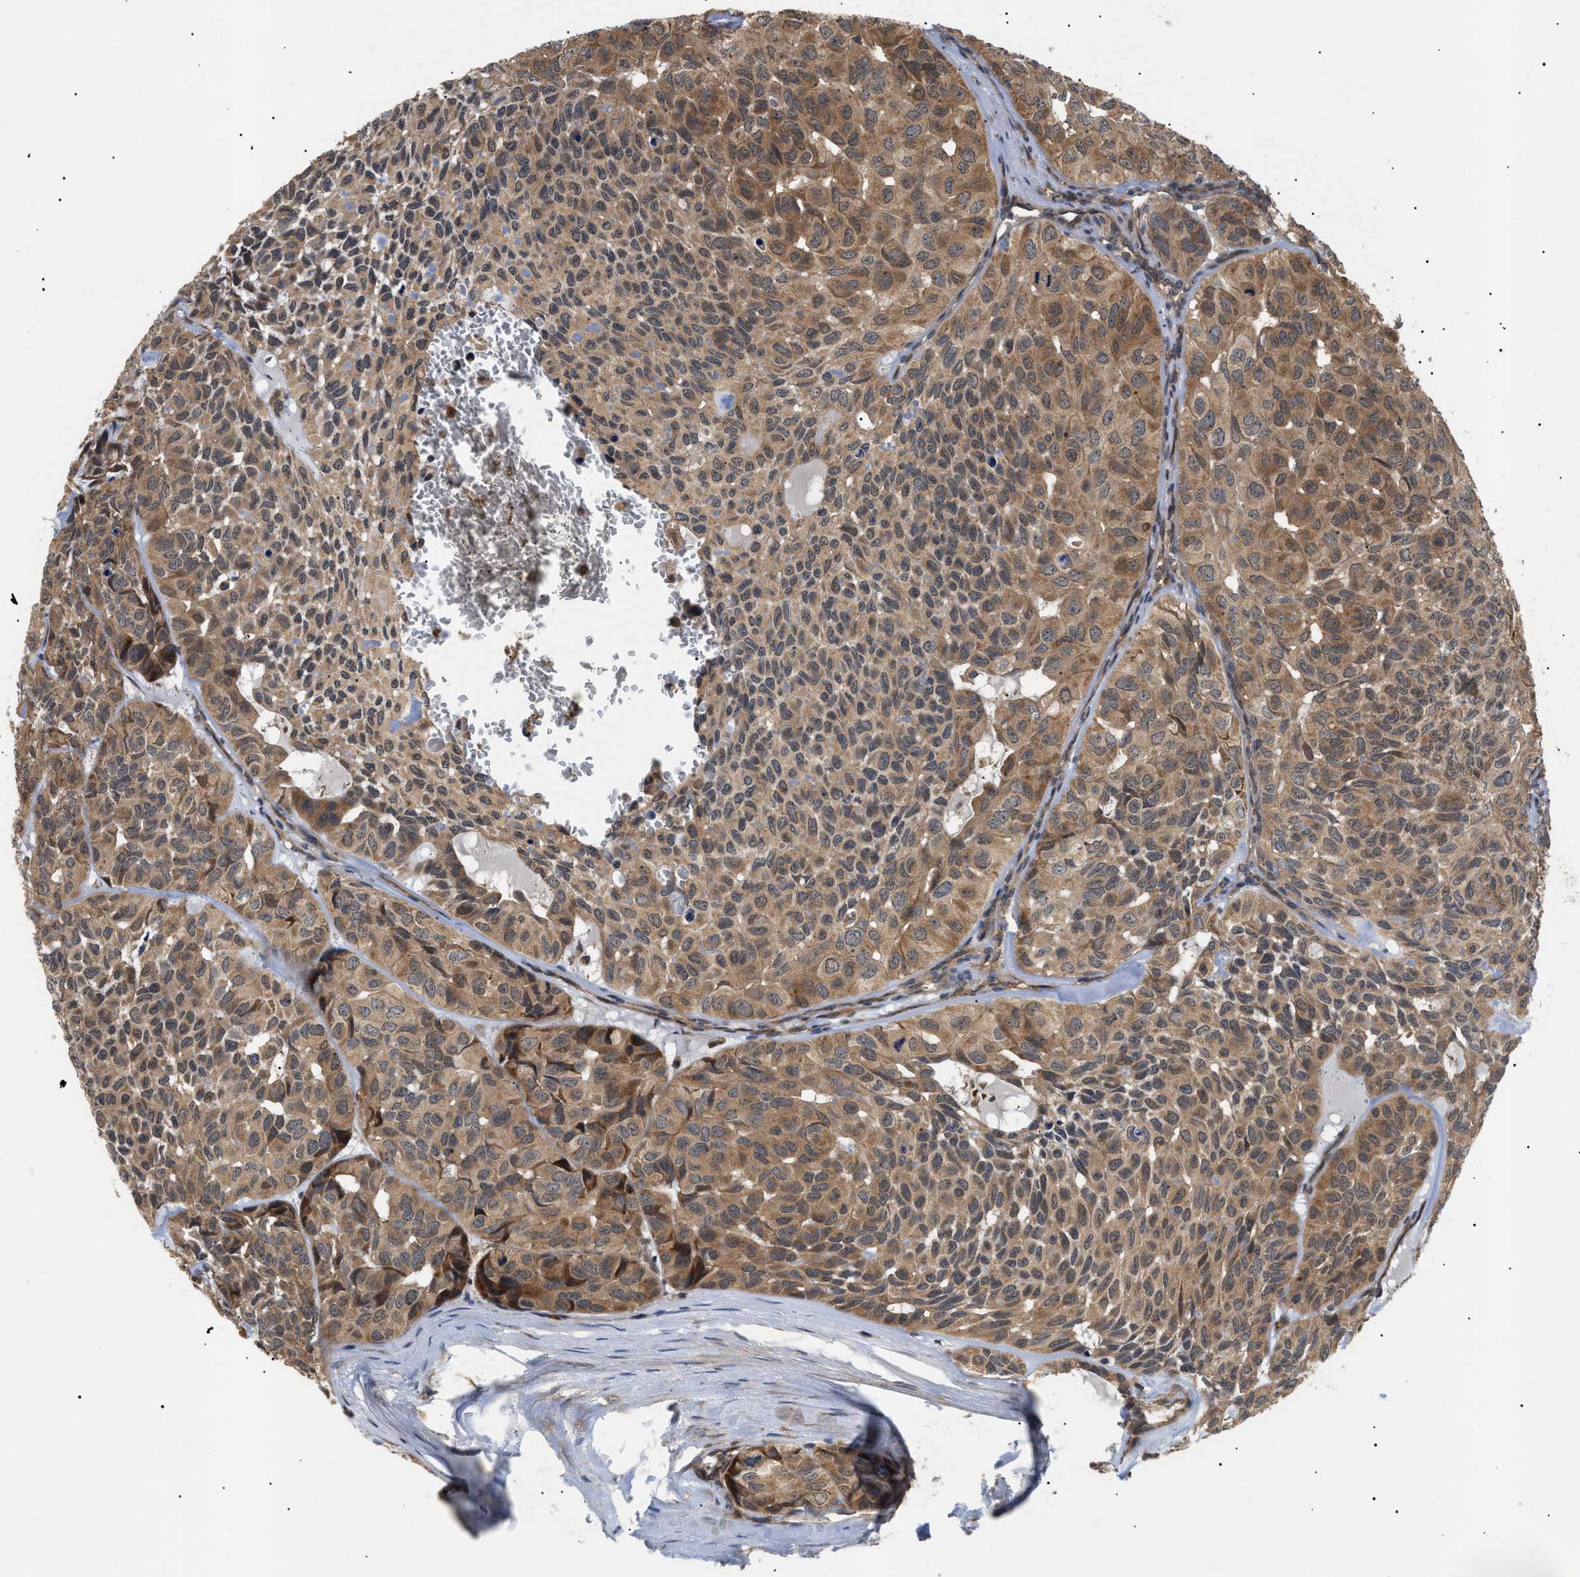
{"staining": {"intensity": "moderate", "quantity": ">75%", "location": "cytoplasmic/membranous,nuclear"}, "tissue": "head and neck cancer", "cell_type": "Tumor cells", "image_type": "cancer", "snomed": [{"axis": "morphology", "description": "Adenocarcinoma, NOS"}, {"axis": "topography", "description": "Salivary gland, NOS"}, {"axis": "topography", "description": "Head-Neck"}], "caption": "Immunohistochemistry image of human head and neck cancer stained for a protein (brown), which demonstrates medium levels of moderate cytoplasmic/membranous and nuclear staining in approximately >75% of tumor cells.", "gene": "ASTL", "patient": {"sex": "female", "age": 76}}